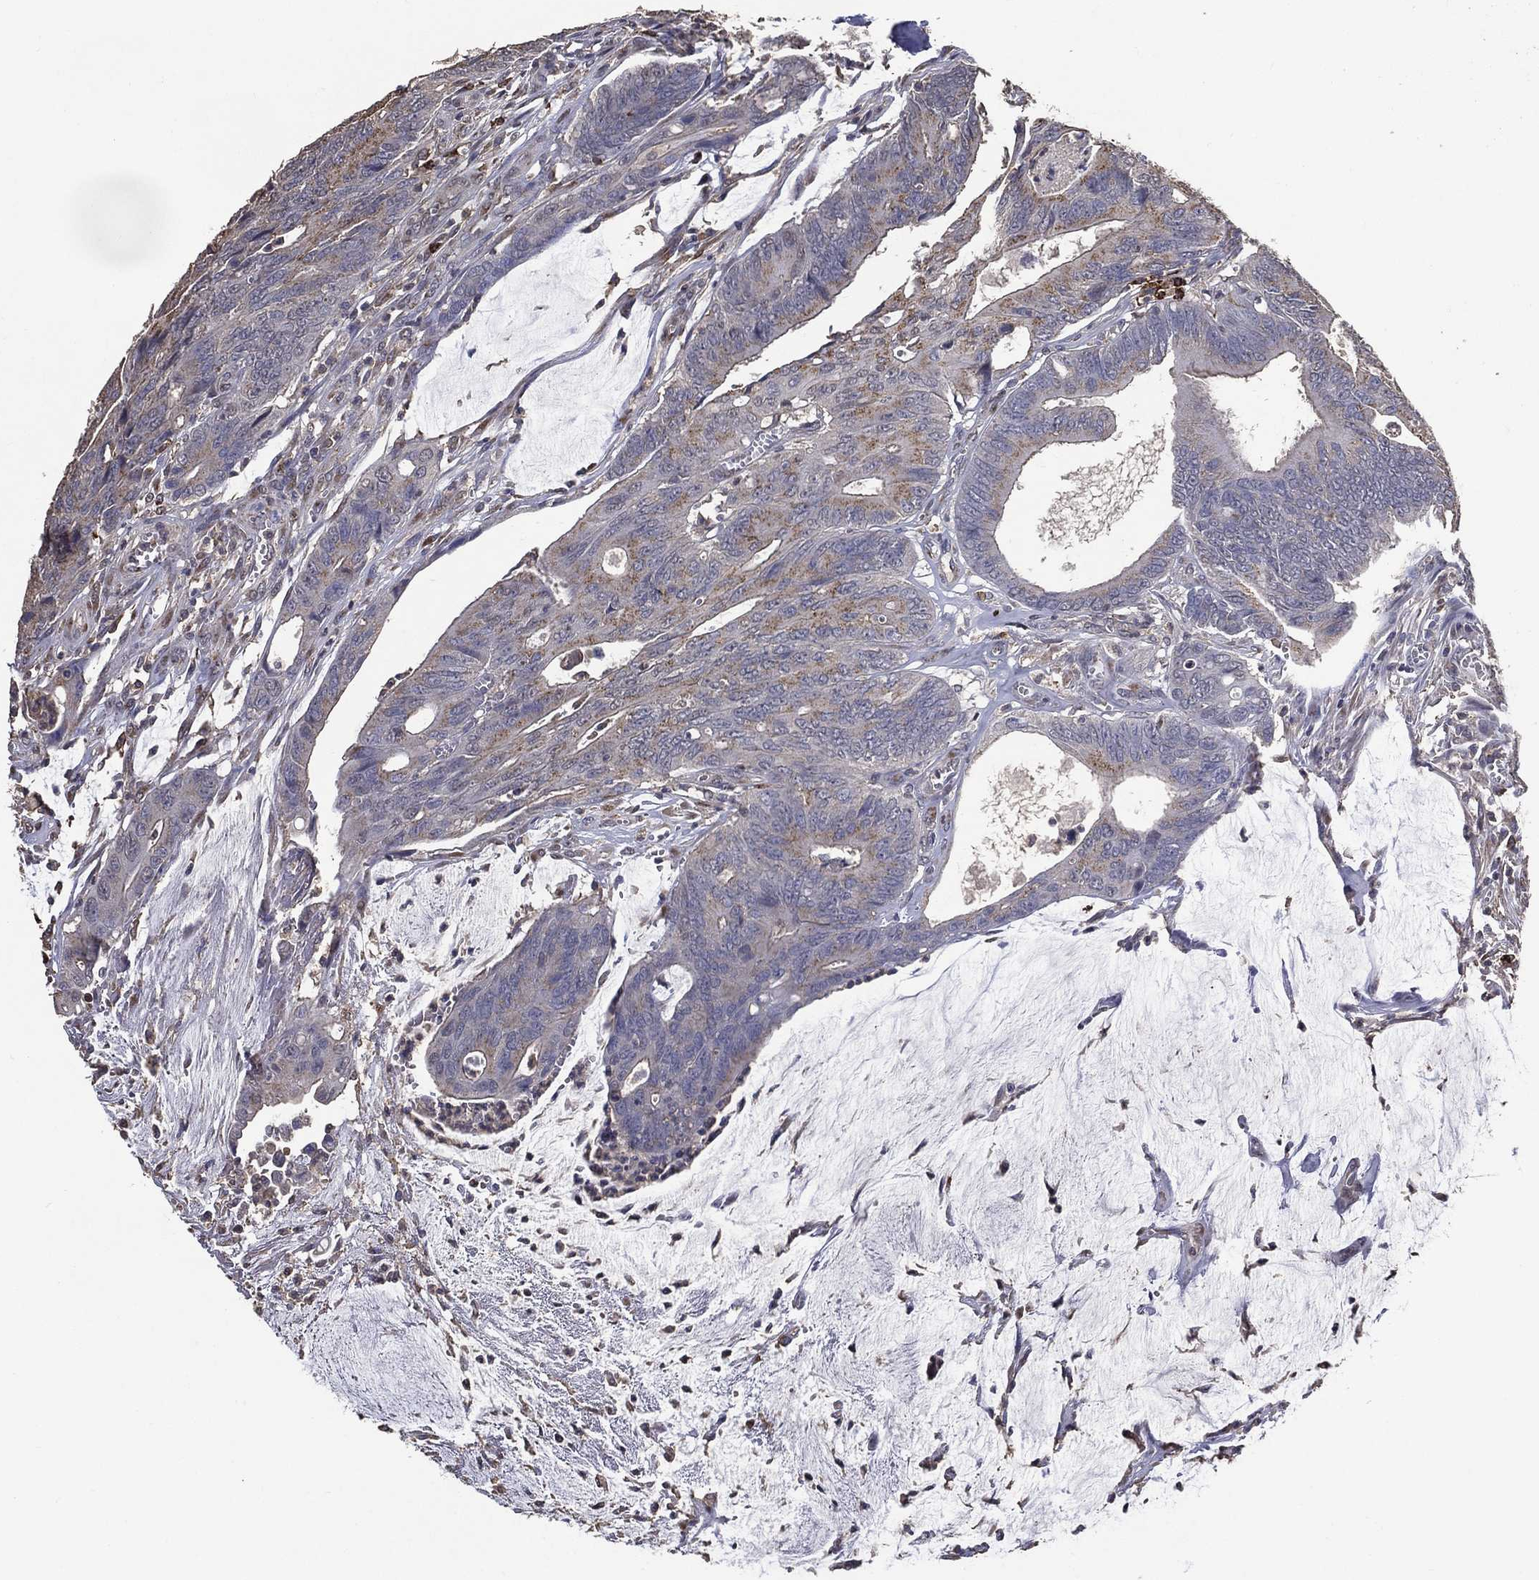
{"staining": {"intensity": "moderate", "quantity": "<25%", "location": "cytoplasmic/membranous"}, "tissue": "colorectal cancer", "cell_type": "Tumor cells", "image_type": "cancer", "snomed": [{"axis": "morphology", "description": "Normal tissue, NOS"}, {"axis": "morphology", "description": "Adenocarcinoma, NOS"}, {"axis": "topography", "description": "Colon"}], "caption": "Protein expression analysis of human colorectal cancer reveals moderate cytoplasmic/membranous staining in about <25% of tumor cells.", "gene": "GPR183", "patient": {"sex": "male", "age": 65}}